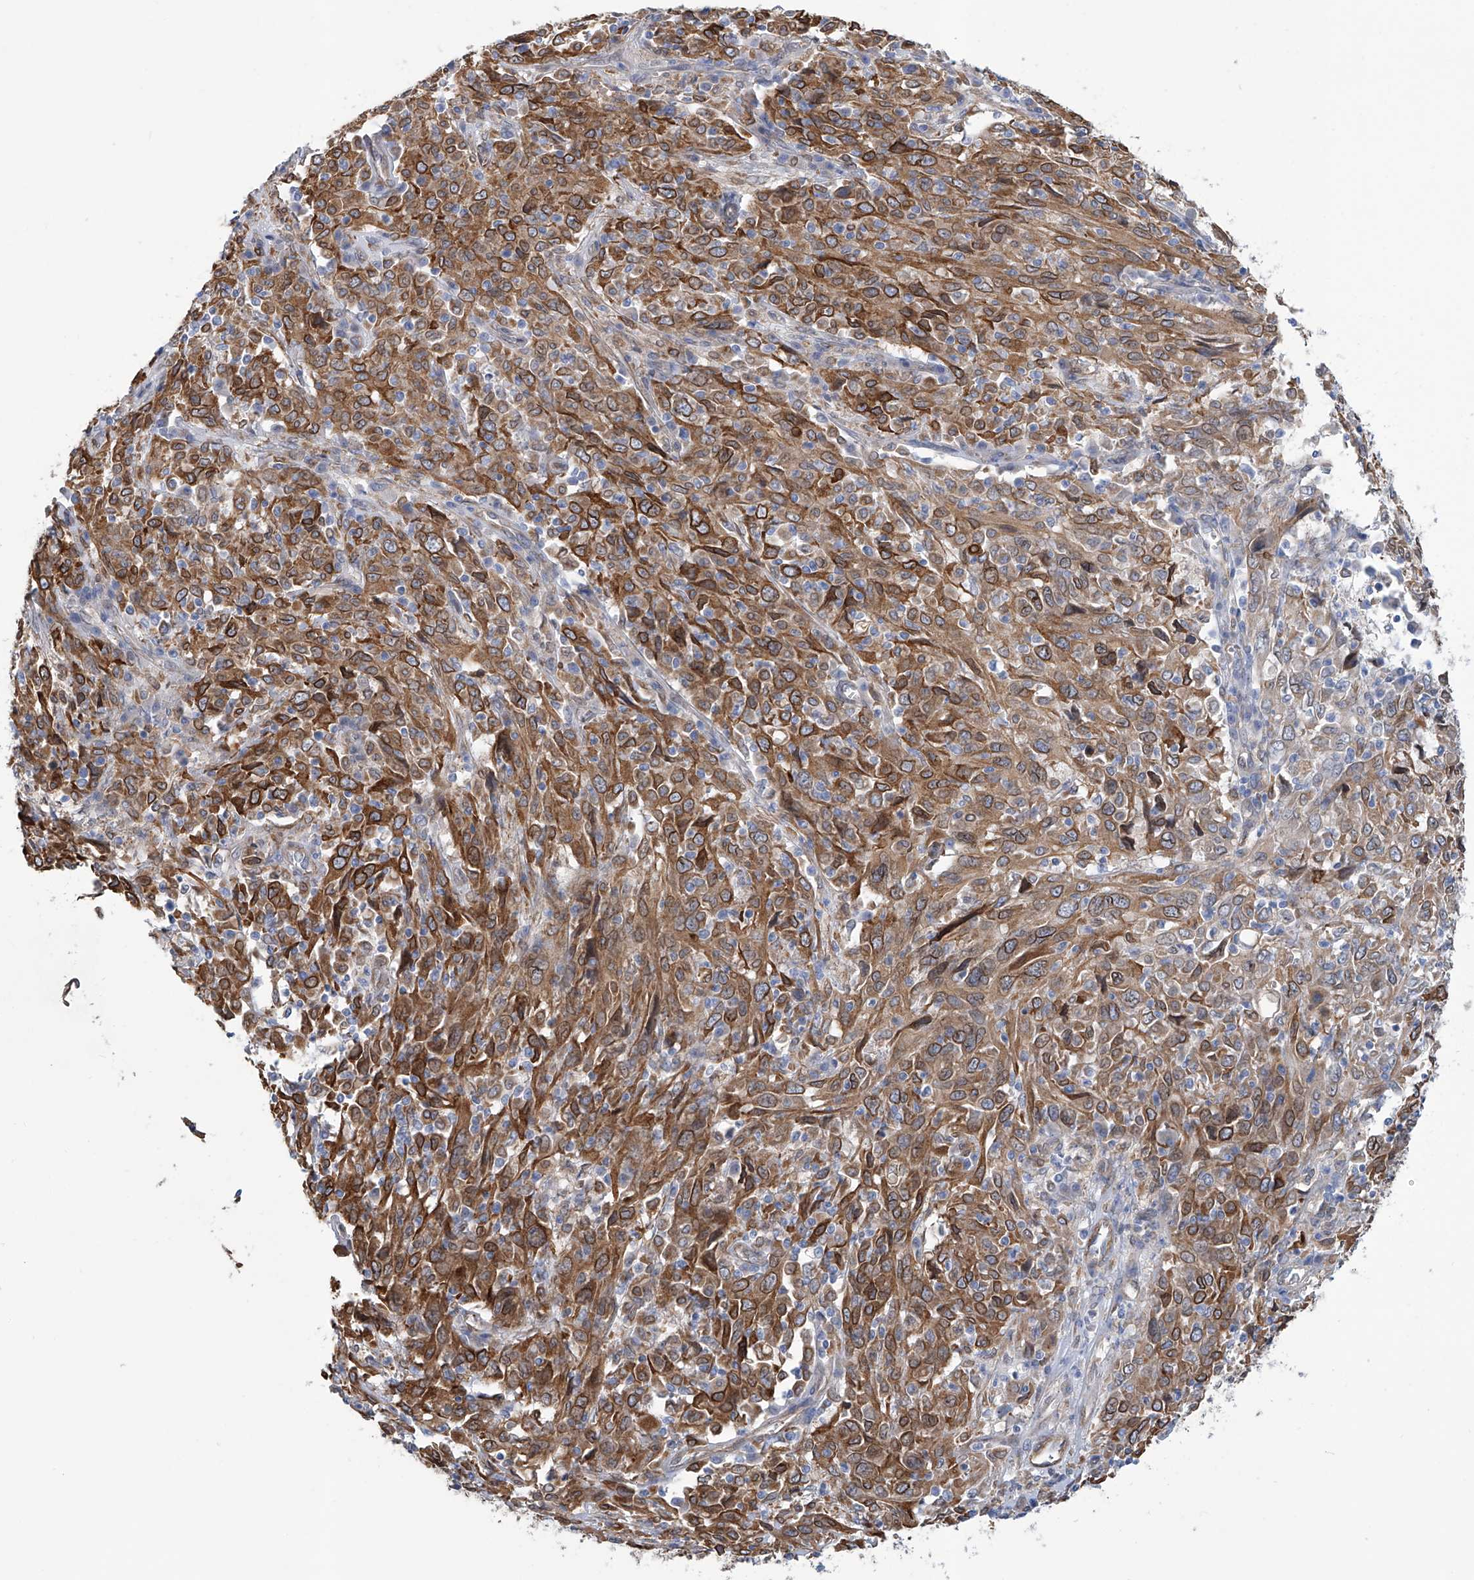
{"staining": {"intensity": "strong", "quantity": ">75%", "location": "cytoplasmic/membranous"}, "tissue": "cervical cancer", "cell_type": "Tumor cells", "image_type": "cancer", "snomed": [{"axis": "morphology", "description": "Squamous cell carcinoma, NOS"}, {"axis": "topography", "description": "Cervix"}], "caption": "Protein staining demonstrates strong cytoplasmic/membranous expression in about >75% of tumor cells in squamous cell carcinoma (cervical). The staining is performed using DAB brown chromogen to label protein expression. The nuclei are counter-stained blue using hematoxylin.", "gene": "TNN", "patient": {"sex": "female", "age": 46}}